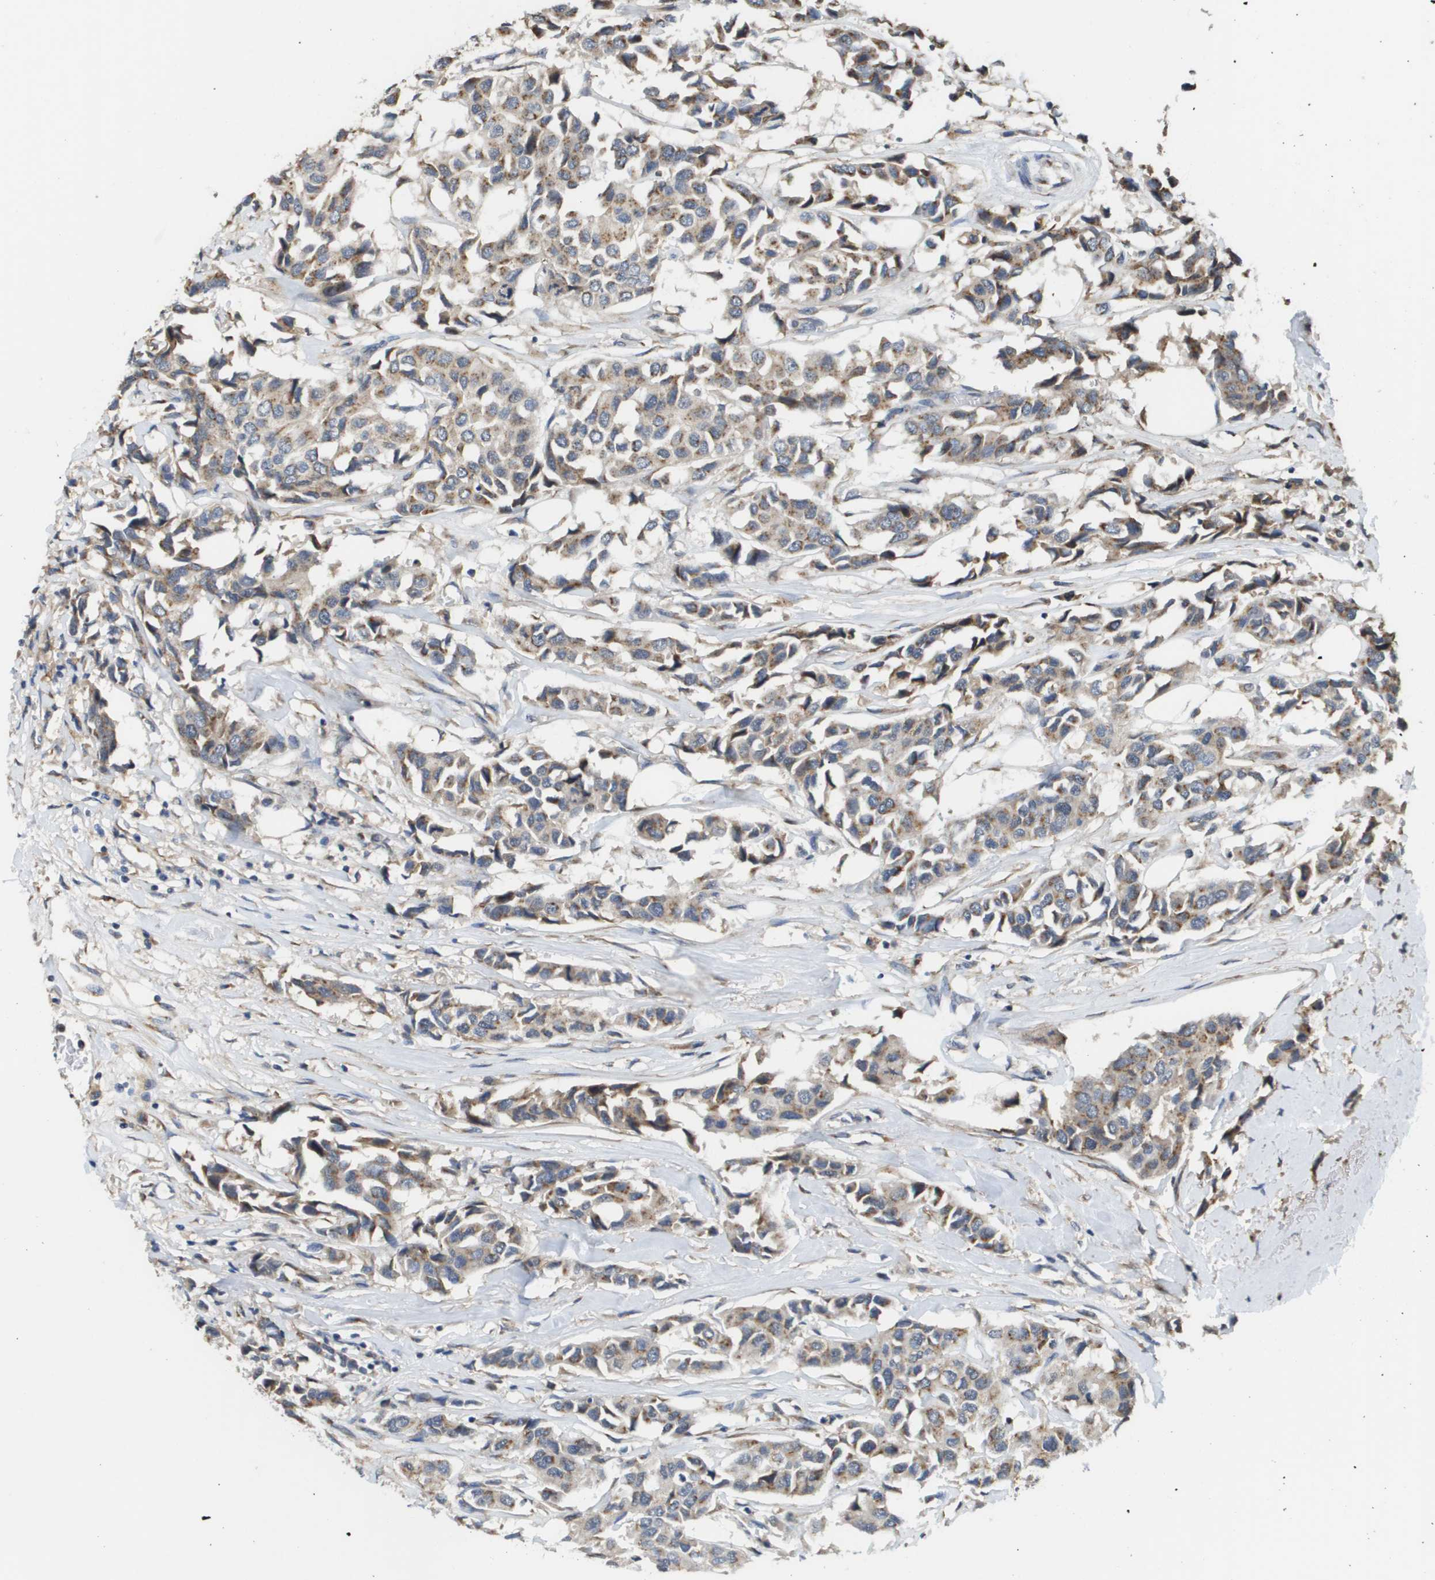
{"staining": {"intensity": "moderate", "quantity": "25%-75%", "location": "cytoplasmic/membranous"}, "tissue": "breast cancer", "cell_type": "Tumor cells", "image_type": "cancer", "snomed": [{"axis": "morphology", "description": "Duct carcinoma"}, {"axis": "topography", "description": "Breast"}], "caption": "DAB immunohistochemical staining of breast cancer shows moderate cytoplasmic/membranous protein positivity in approximately 25%-75% of tumor cells. Using DAB (3,3'-diaminobenzidine) (brown) and hematoxylin (blue) stains, captured at high magnification using brightfield microscopy.", "gene": "PCK1", "patient": {"sex": "female", "age": 80}}